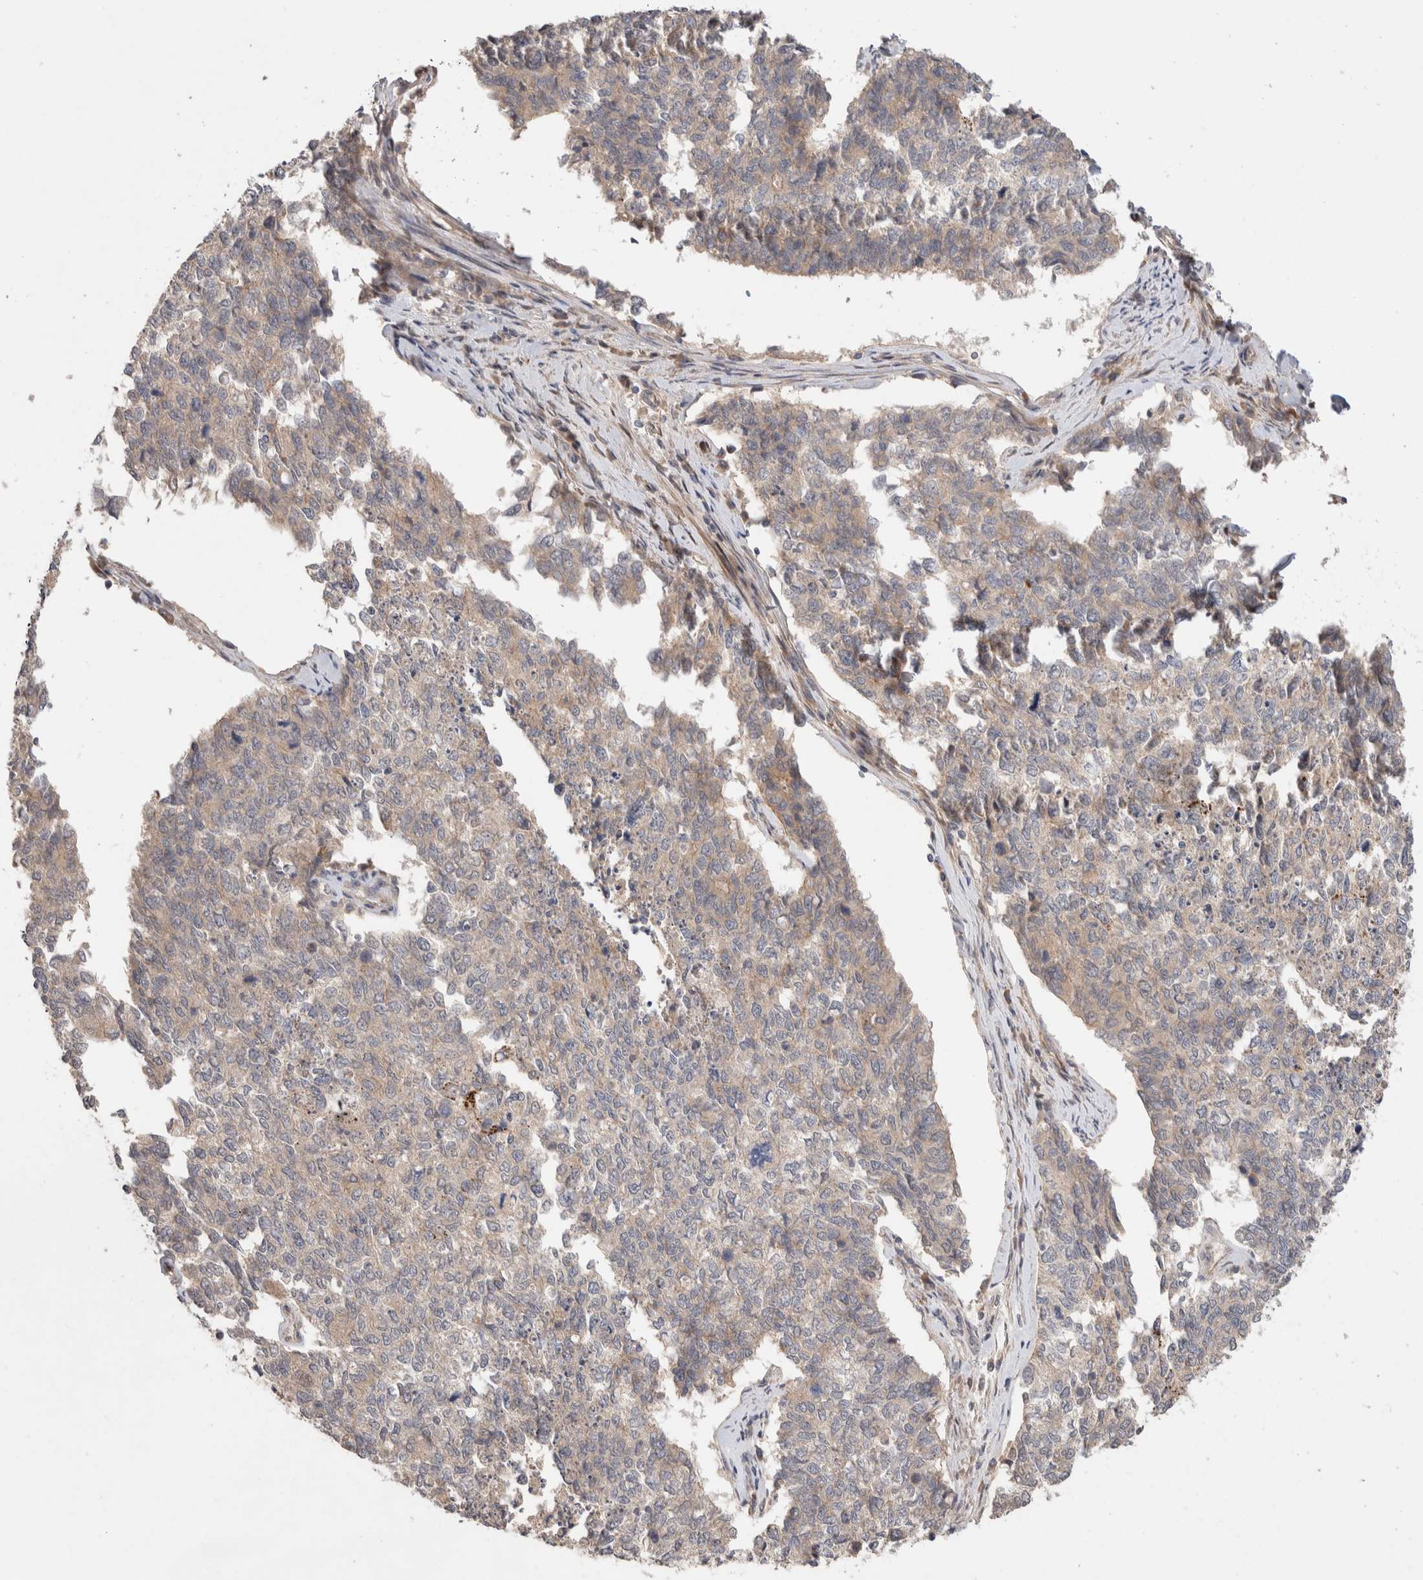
{"staining": {"intensity": "weak", "quantity": "25%-75%", "location": "cytoplasmic/membranous"}, "tissue": "cervical cancer", "cell_type": "Tumor cells", "image_type": "cancer", "snomed": [{"axis": "morphology", "description": "Squamous cell carcinoma, NOS"}, {"axis": "topography", "description": "Cervix"}], "caption": "Immunohistochemistry (IHC) image of neoplastic tissue: human cervical cancer (squamous cell carcinoma) stained using immunohistochemistry (IHC) displays low levels of weak protein expression localized specifically in the cytoplasmic/membranous of tumor cells, appearing as a cytoplasmic/membranous brown color.", "gene": "CASK", "patient": {"sex": "female", "age": 63}}